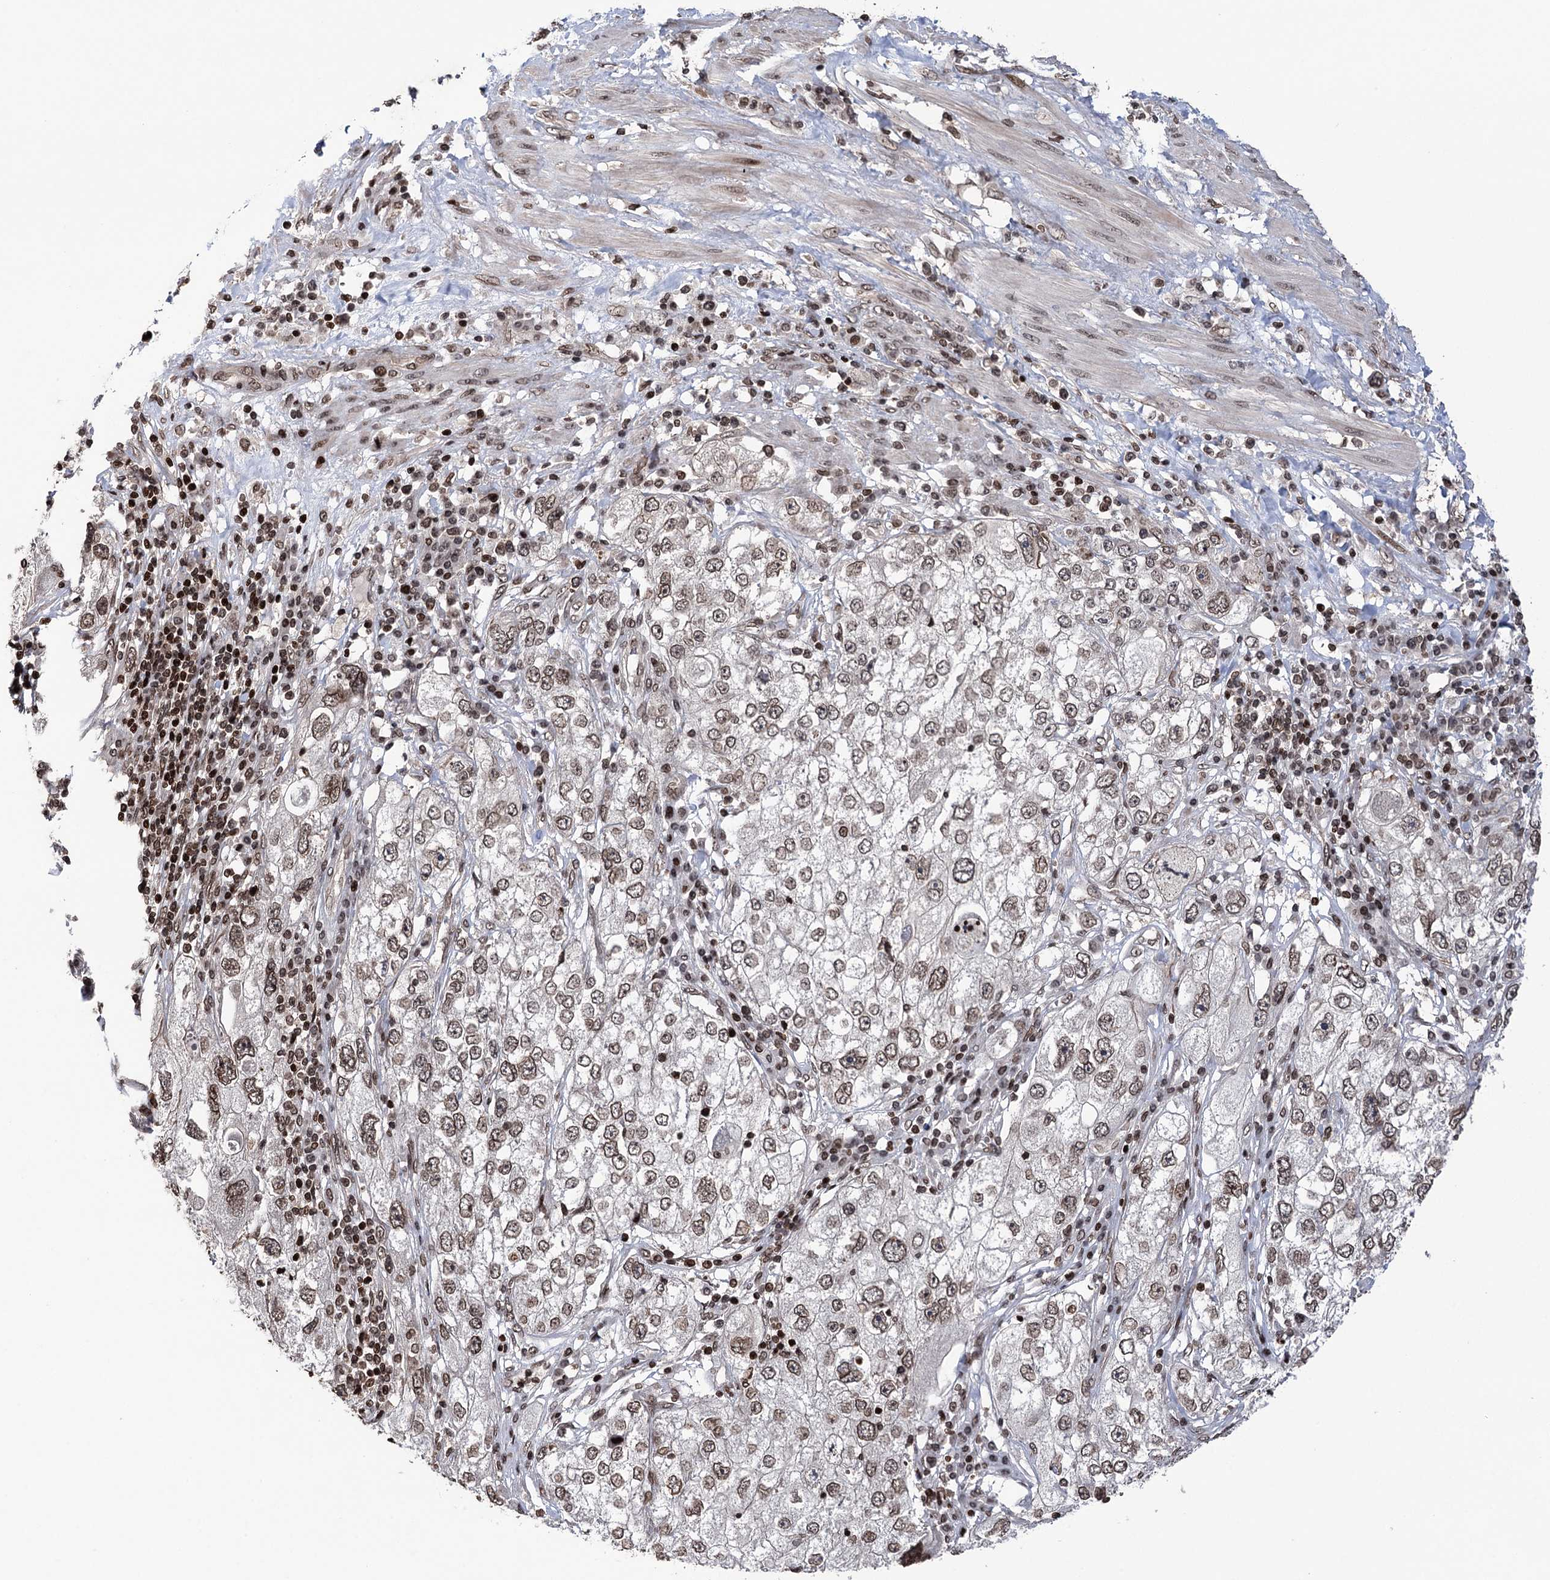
{"staining": {"intensity": "moderate", "quantity": ">75%", "location": "nuclear"}, "tissue": "endometrial cancer", "cell_type": "Tumor cells", "image_type": "cancer", "snomed": [{"axis": "morphology", "description": "Adenocarcinoma, NOS"}, {"axis": "topography", "description": "Endometrium"}], "caption": "IHC (DAB) staining of endometrial cancer demonstrates moderate nuclear protein staining in approximately >75% of tumor cells.", "gene": "CCDC77", "patient": {"sex": "female", "age": 49}}